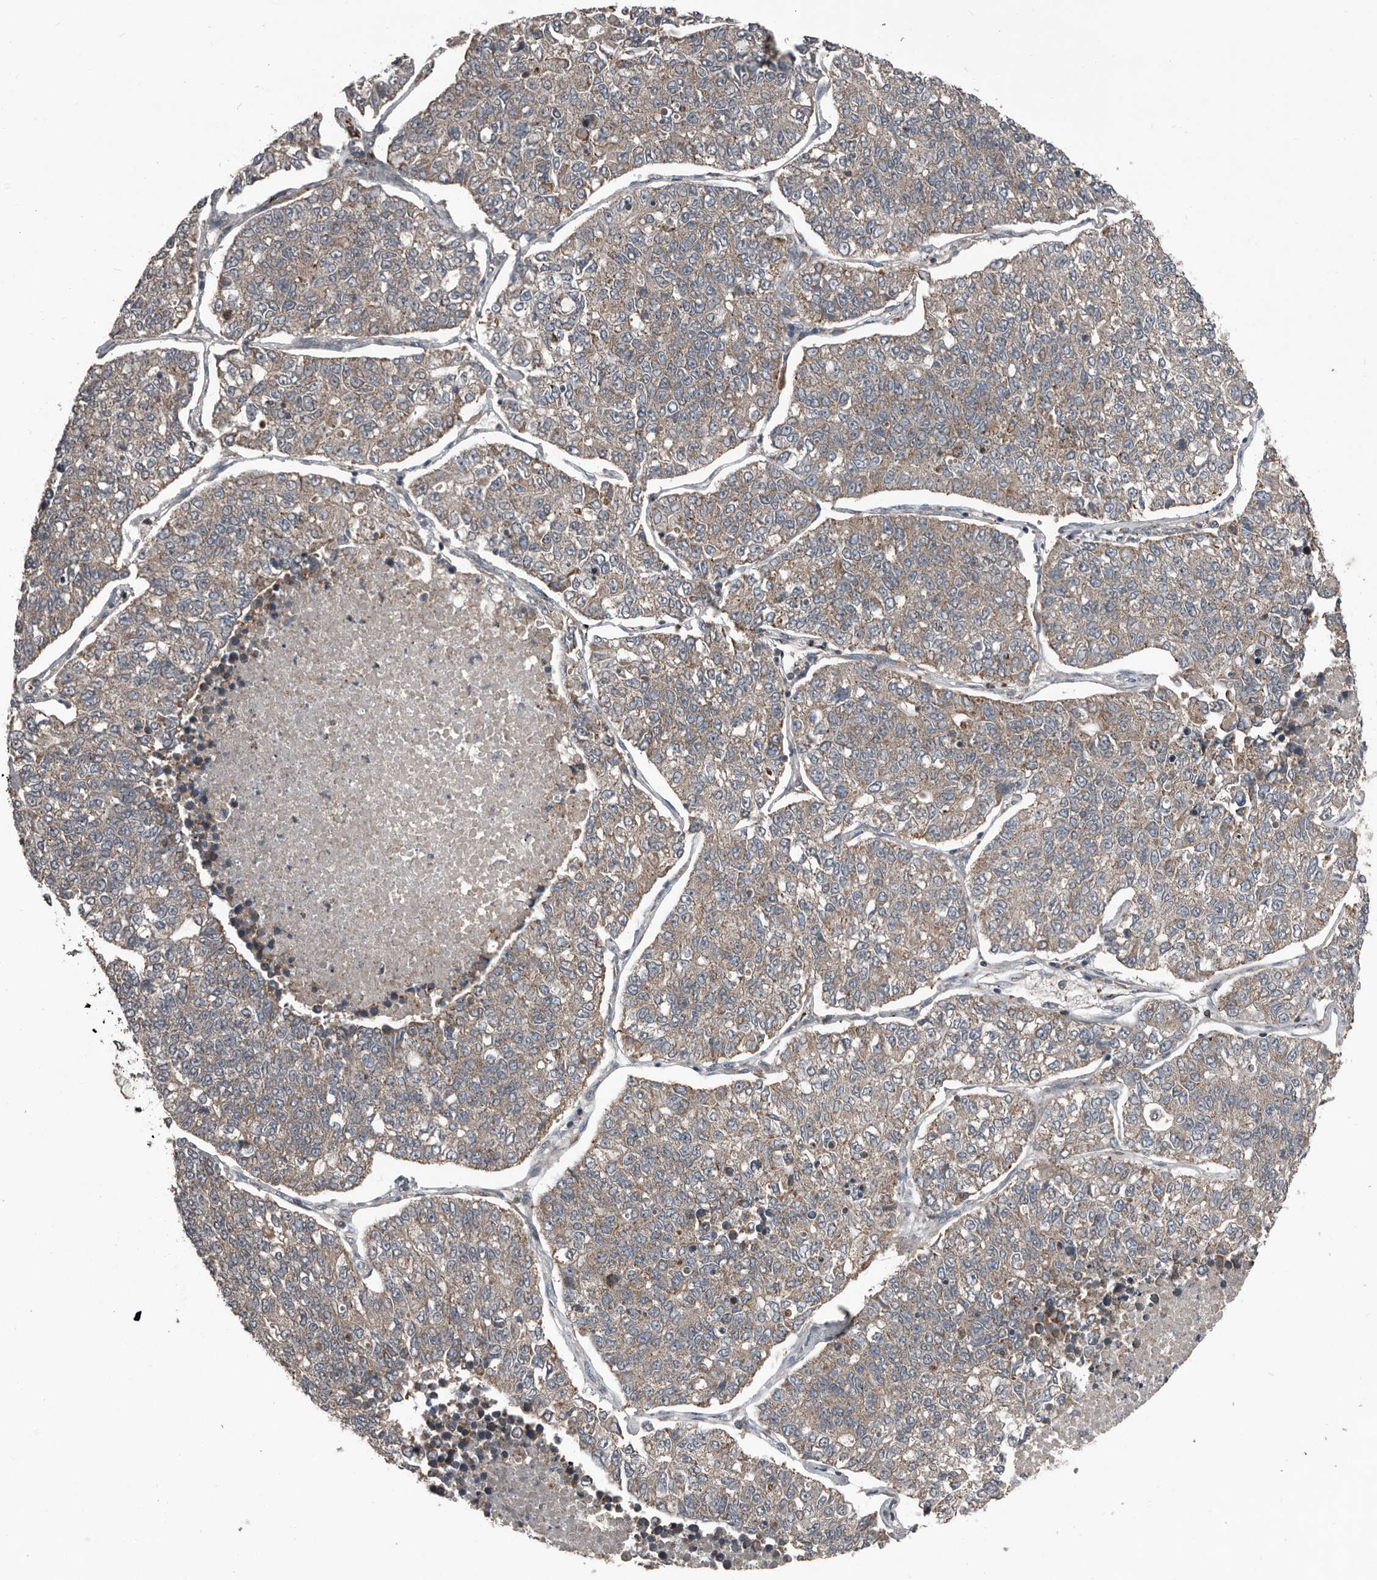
{"staining": {"intensity": "weak", "quantity": ">75%", "location": "cytoplasmic/membranous"}, "tissue": "lung cancer", "cell_type": "Tumor cells", "image_type": "cancer", "snomed": [{"axis": "morphology", "description": "Adenocarcinoma, NOS"}, {"axis": "topography", "description": "Lung"}], "caption": "This is an image of immunohistochemistry (IHC) staining of lung cancer, which shows weak positivity in the cytoplasmic/membranous of tumor cells.", "gene": "FBXO31", "patient": {"sex": "male", "age": 49}}